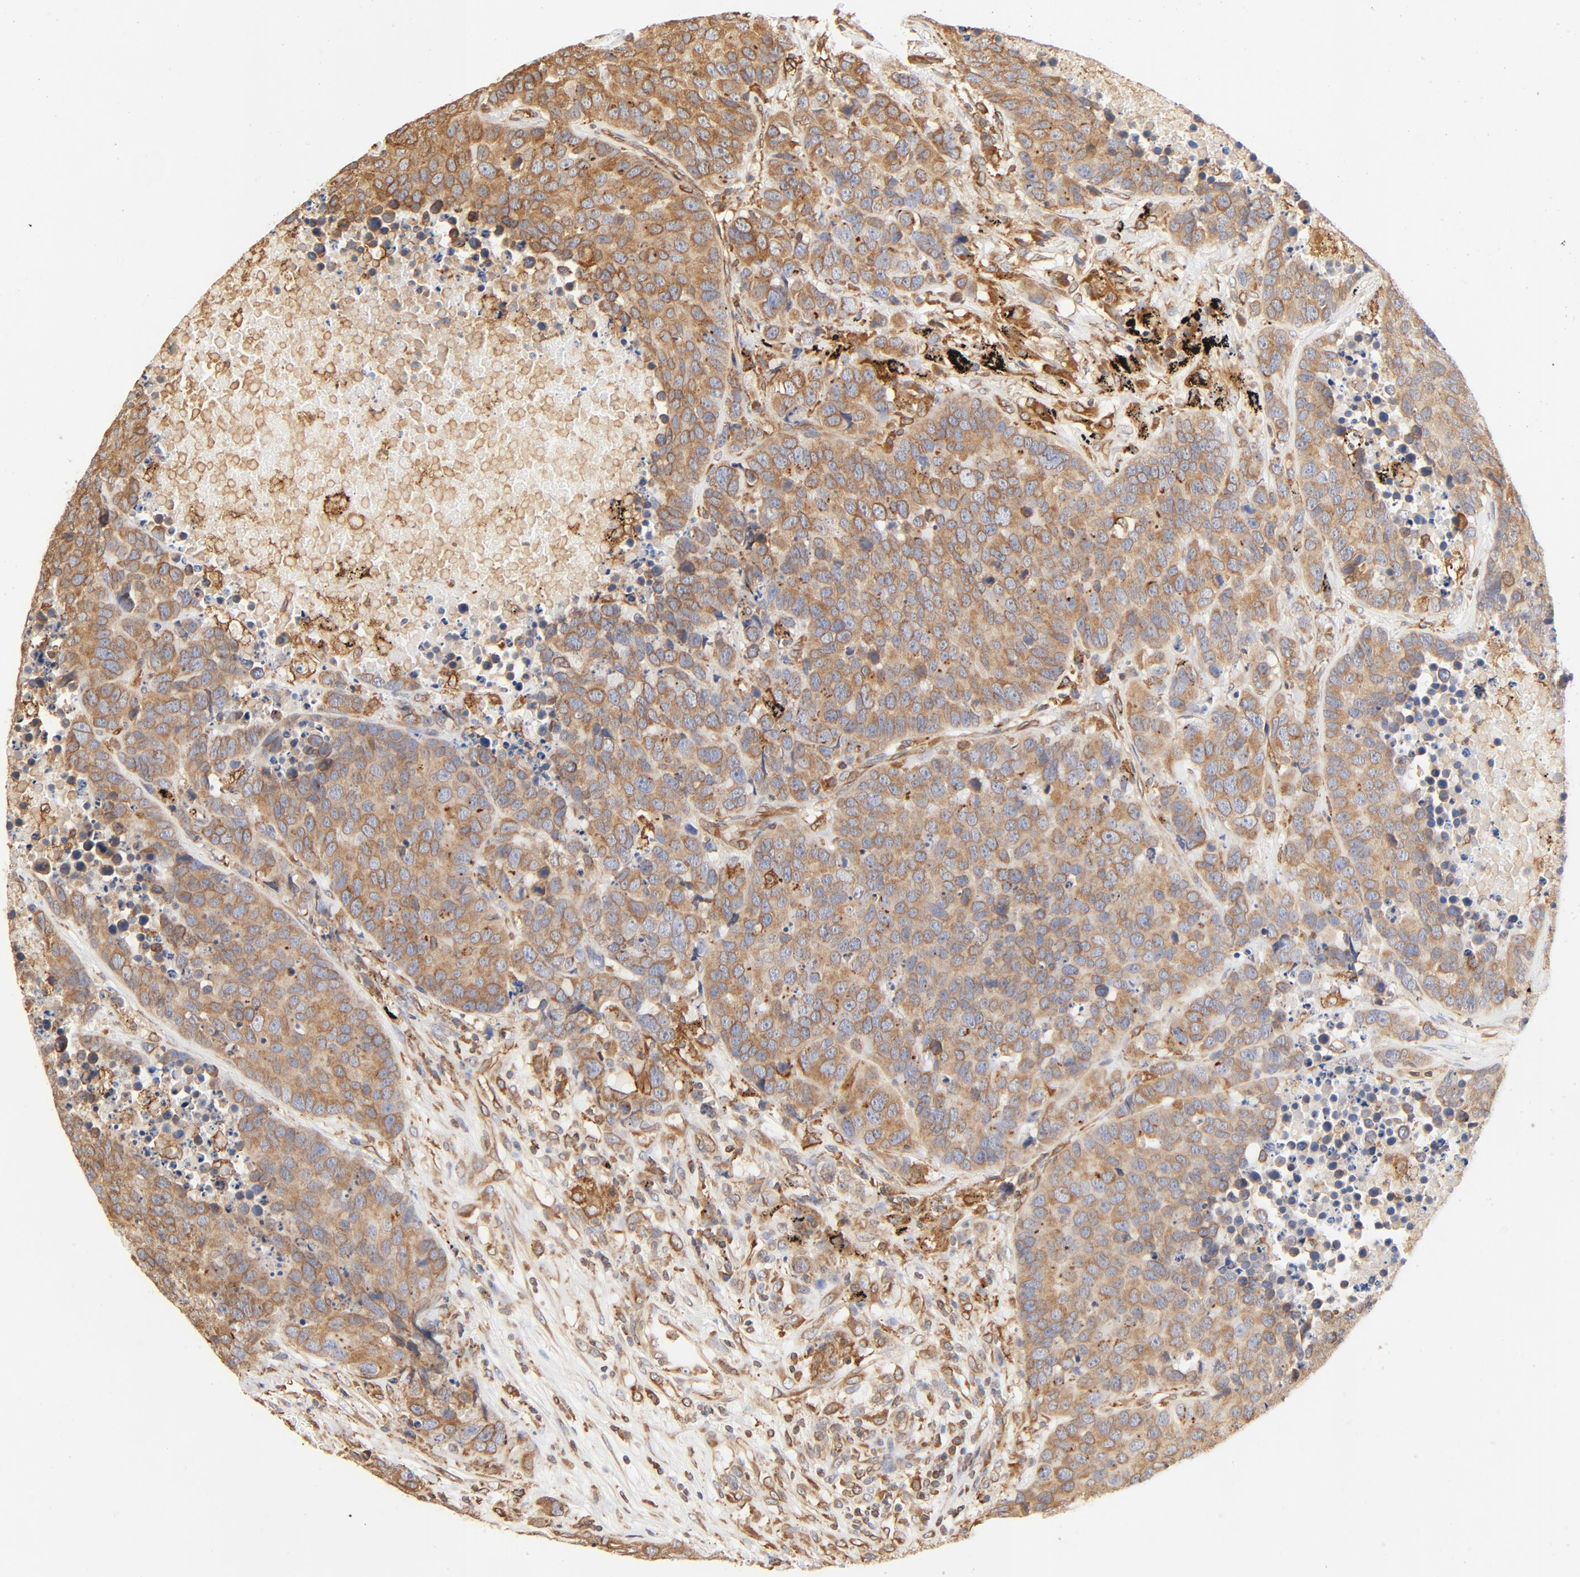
{"staining": {"intensity": "moderate", "quantity": ">75%", "location": "cytoplasmic/membranous"}, "tissue": "carcinoid", "cell_type": "Tumor cells", "image_type": "cancer", "snomed": [{"axis": "morphology", "description": "Carcinoid, malignant, NOS"}, {"axis": "topography", "description": "Lung"}], "caption": "Moderate cytoplasmic/membranous staining for a protein is identified in approximately >75% of tumor cells of carcinoid using immunohistochemistry (IHC).", "gene": "BCAP31", "patient": {"sex": "male", "age": 60}}